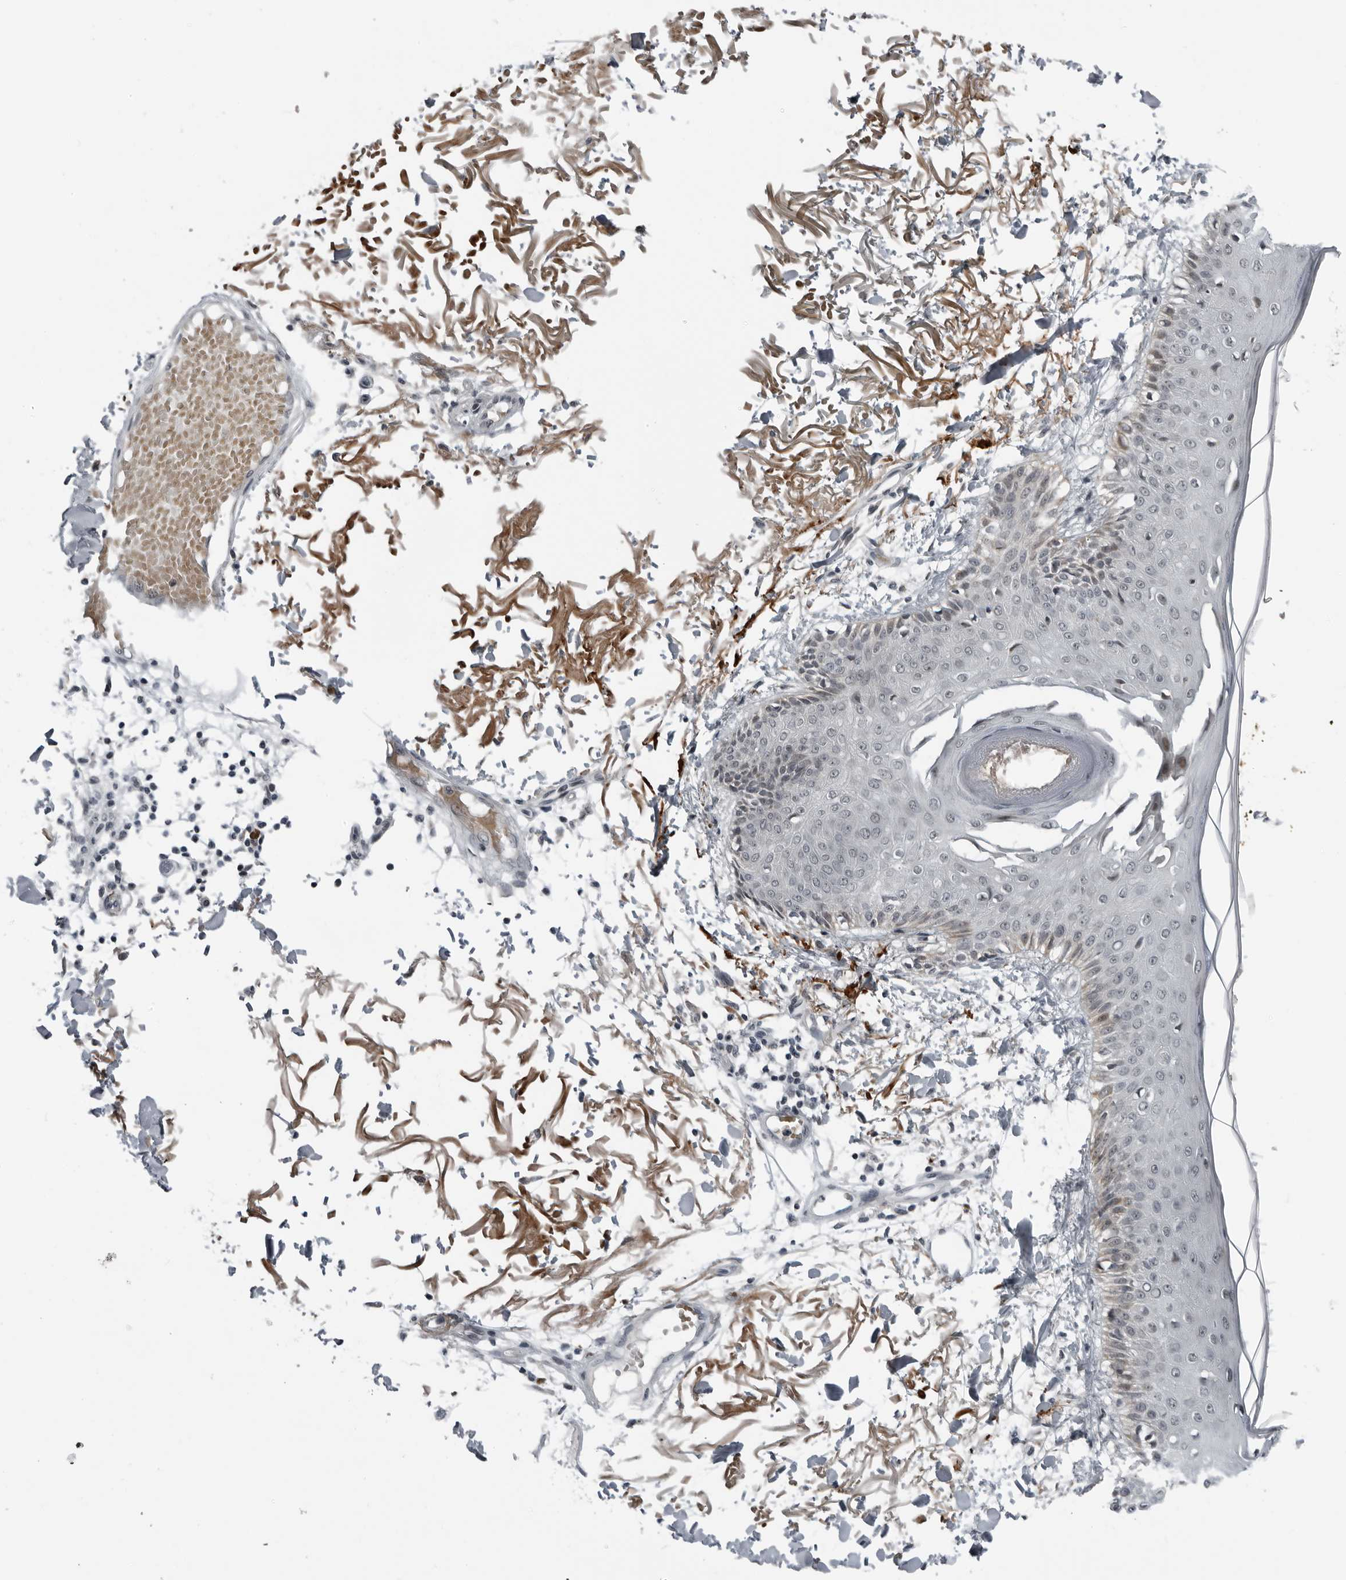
{"staining": {"intensity": "moderate", "quantity": ">75%", "location": "cytoplasmic/membranous"}, "tissue": "skin", "cell_type": "Fibroblasts", "image_type": "normal", "snomed": [{"axis": "morphology", "description": "Normal tissue, NOS"}, {"axis": "morphology", "description": "Squamous cell carcinoma, NOS"}, {"axis": "topography", "description": "Skin"}, {"axis": "topography", "description": "Peripheral nerve tissue"}], "caption": "Approximately >75% of fibroblasts in unremarkable human skin exhibit moderate cytoplasmic/membranous protein staining as visualized by brown immunohistochemical staining.", "gene": "ALPK2", "patient": {"sex": "male", "age": 83}}